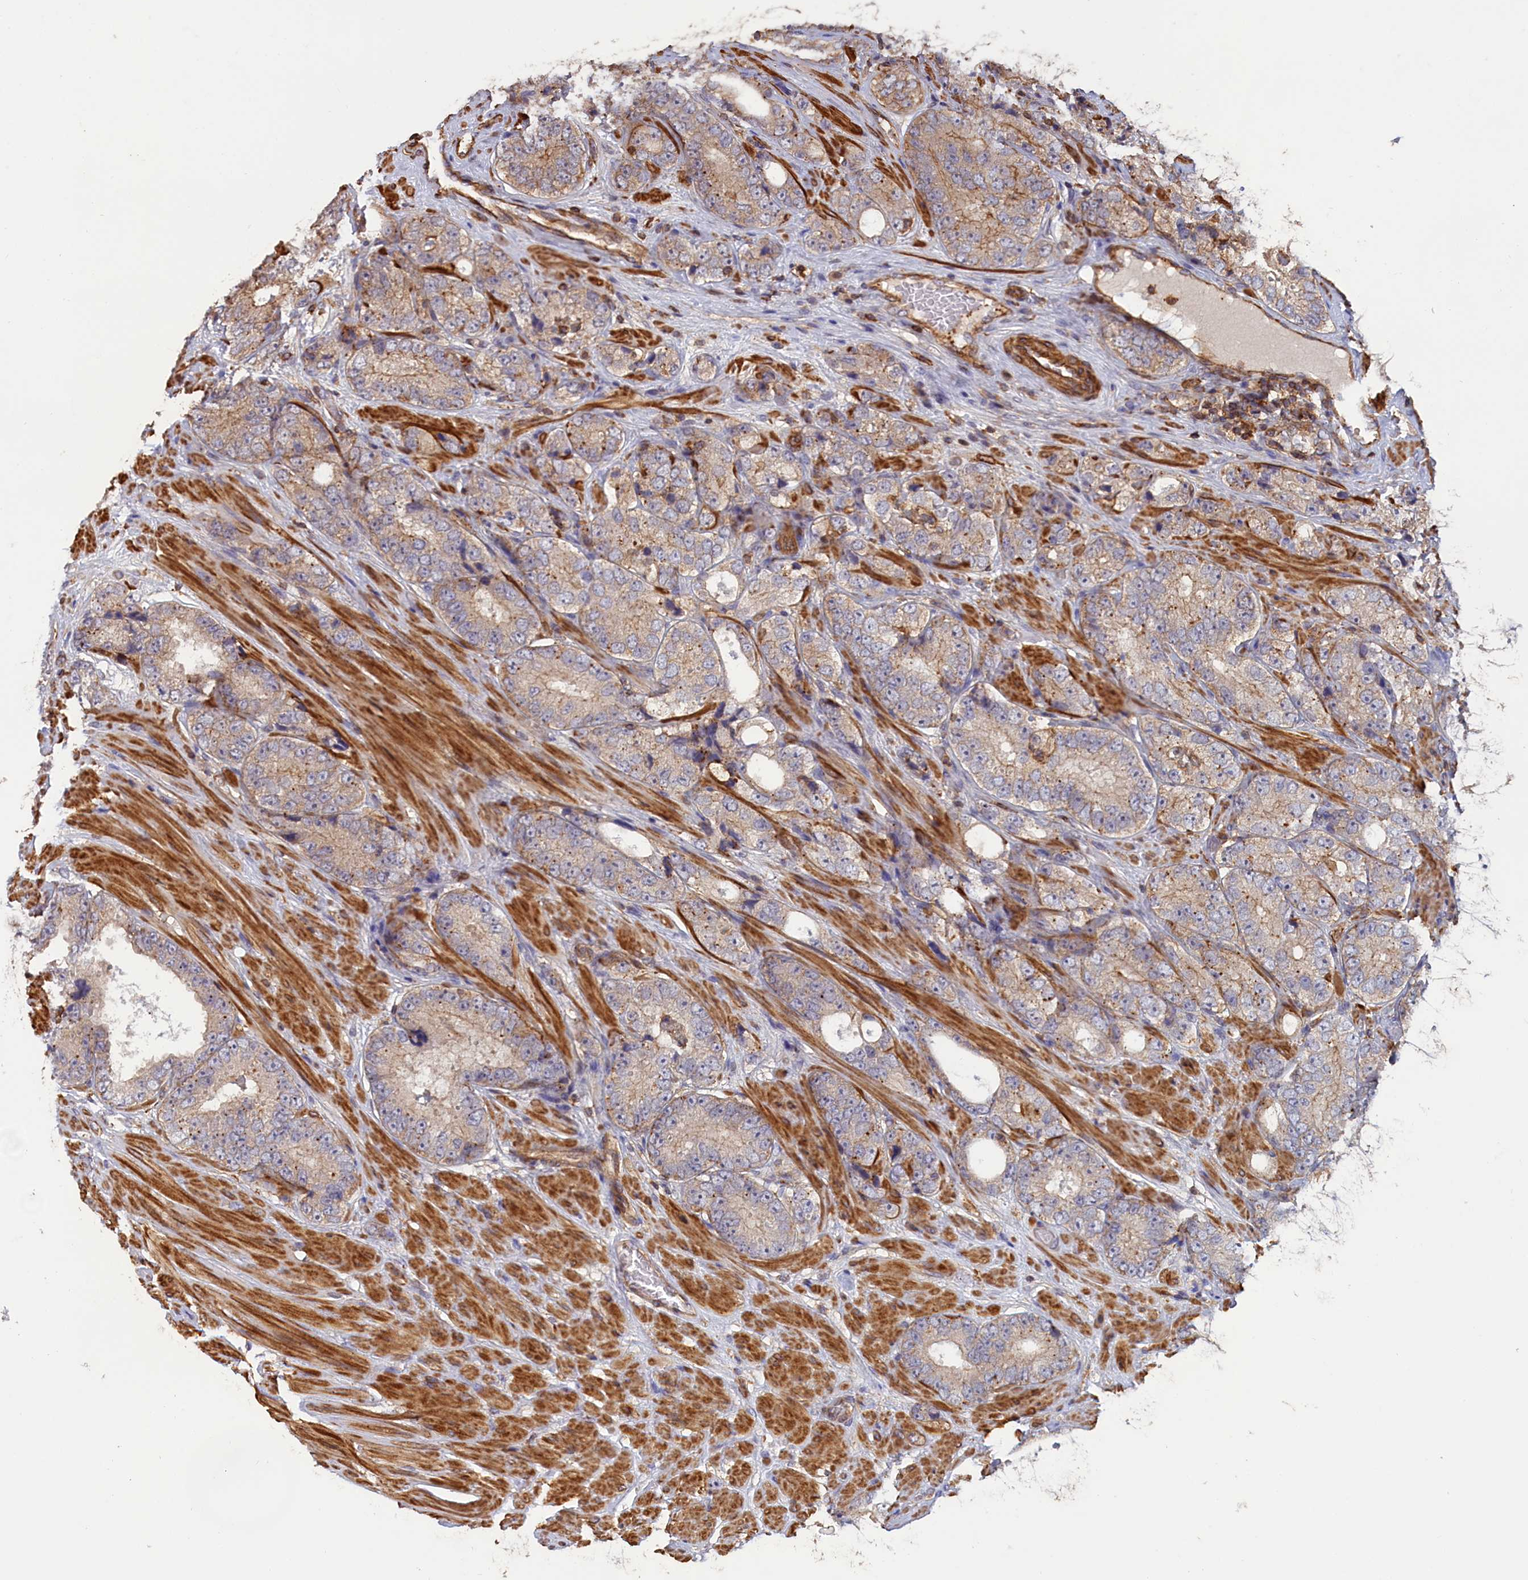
{"staining": {"intensity": "weak", "quantity": "<25%", "location": "cytoplasmic/membranous"}, "tissue": "prostate cancer", "cell_type": "Tumor cells", "image_type": "cancer", "snomed": [{"axis": "morphology", "description": "Adenocarcinoma, High grade"}, {"axis": "topography", "description": "Prostate"}], "caption": "Immunohistochemistry (IHC) micrograph of human prostate adenocarcinoma (high-grade) stained for a protein (brown), which shows no expression in tumor cells.", "gene": "ANKRD27", "patient": {"sex": "male", "age": 56}}